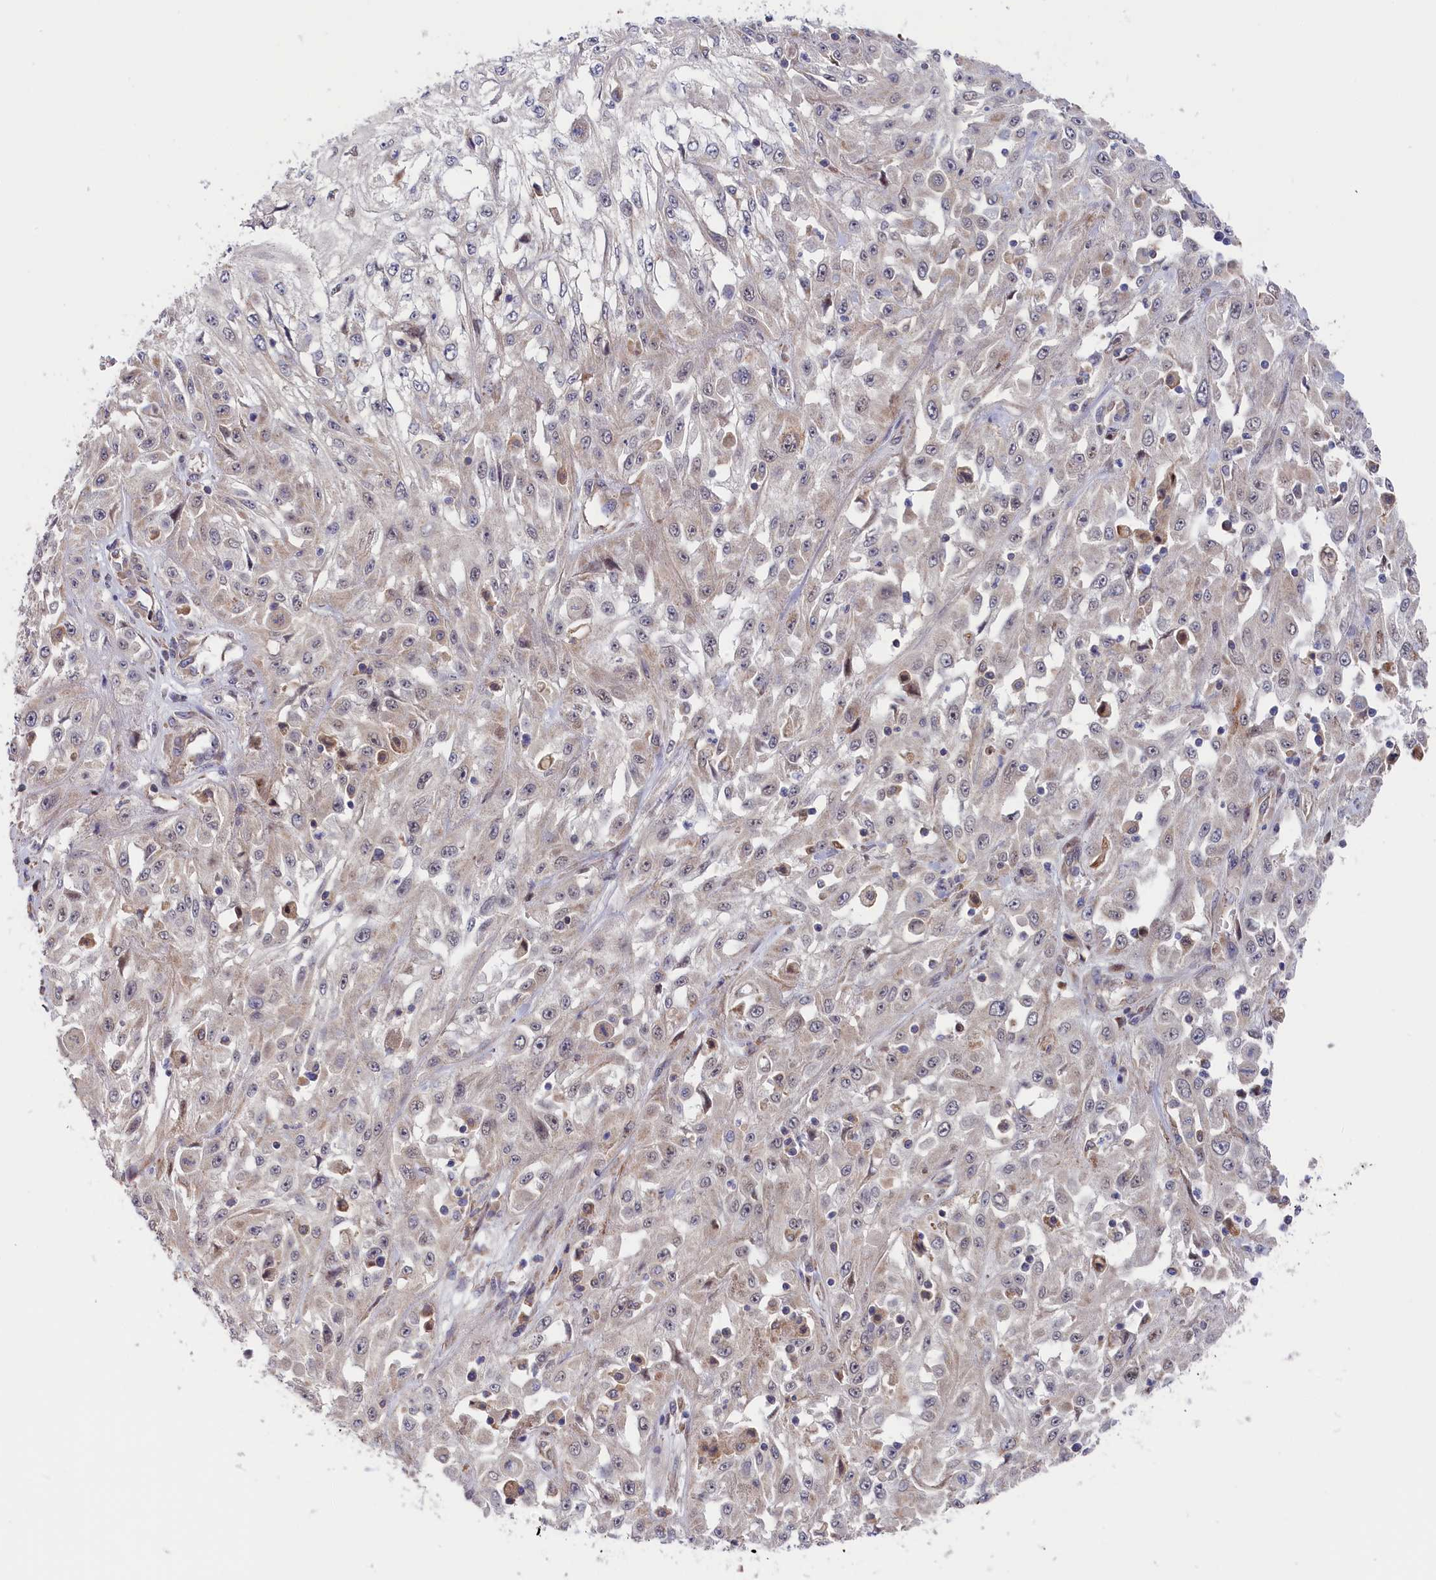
{"staining": {"intensity": "negative", "quantity": "none", "location": "none"}, "tissue": "skin cancer", "cell_type": "Tumor cells", "image_type": "cancer", "snomed": [{"axis": "morphology", "description": "Squamous cell carcinoma, NOS"}, {"axis": "morphology", "description": "Squamous cell carcinoma, metastatic, NOS"}, {"axis": "topography", "description": "Skin"}, {"axis": "topography", "description": "Lymph node"}], "caption": "This is a micrograph of immunohistochemistry (IHC) staining of metastatic squamous cell carcinoma (skin), which shows no staining in tumor cells.", "gene": "CEP44", "patient": {"sex": "male", "age": 75}}